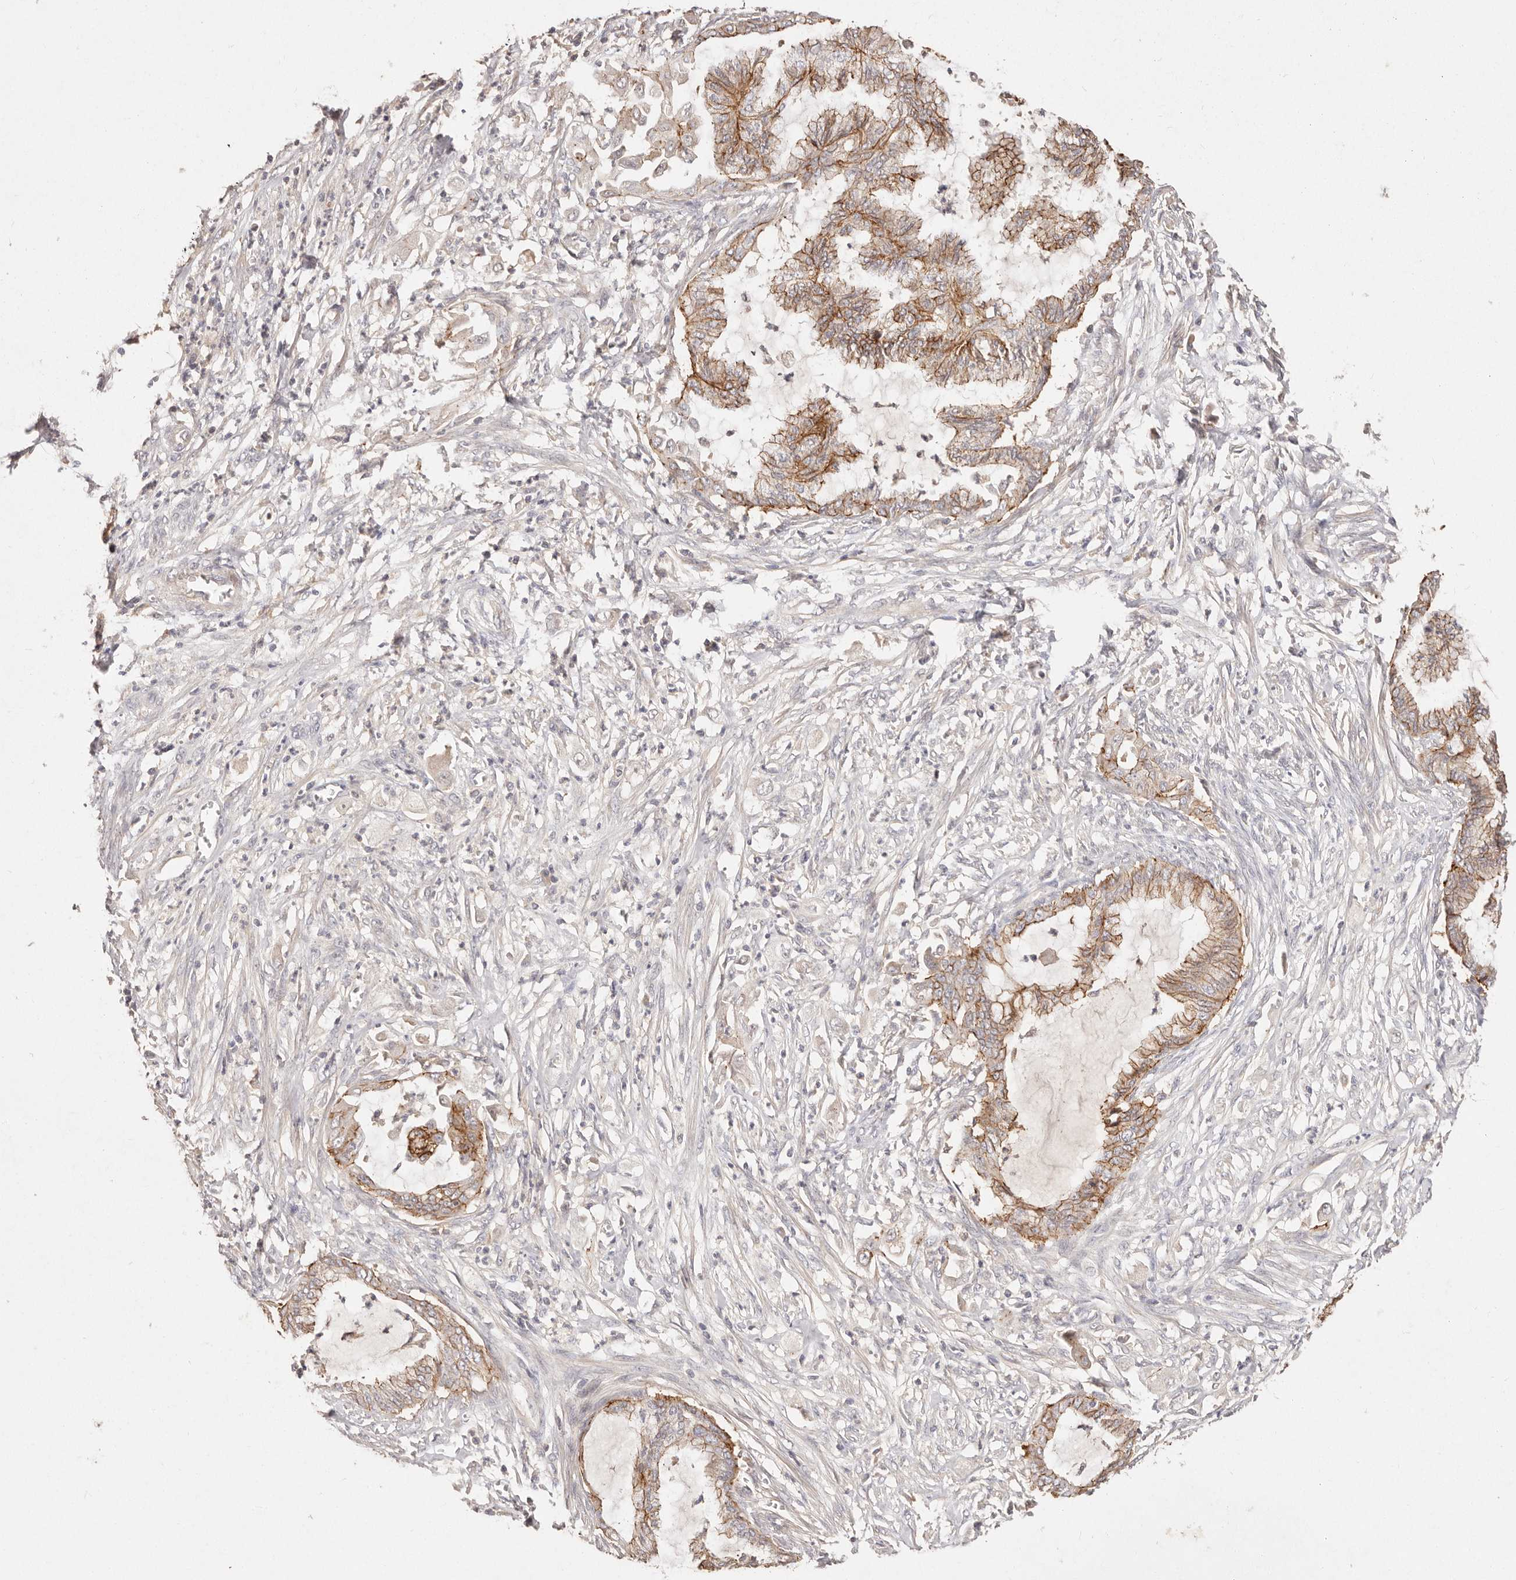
{"staining": {"intensity": "moderate", "quantity": "25%-75%", "location": "cytoplasmic/membranous"}, "tissue": "endometrial cancer", "cell_type": "Tumor cells", "image_type": "cancer", "snomed": [{"axis": "morphology", "description": "Adenocarcinoma, NOS"}, {"axis": "topography", "description": "Endometrium"}], "caption": "The histopathology image reveals immunohistochemical staining of endometrial cancer. There is moderate cytoplasmic/membranous positivity is seen in about 25%-75% of tumor cells.", "gene": "CXADR", "patient": {"sex": "female", "age": 86}}